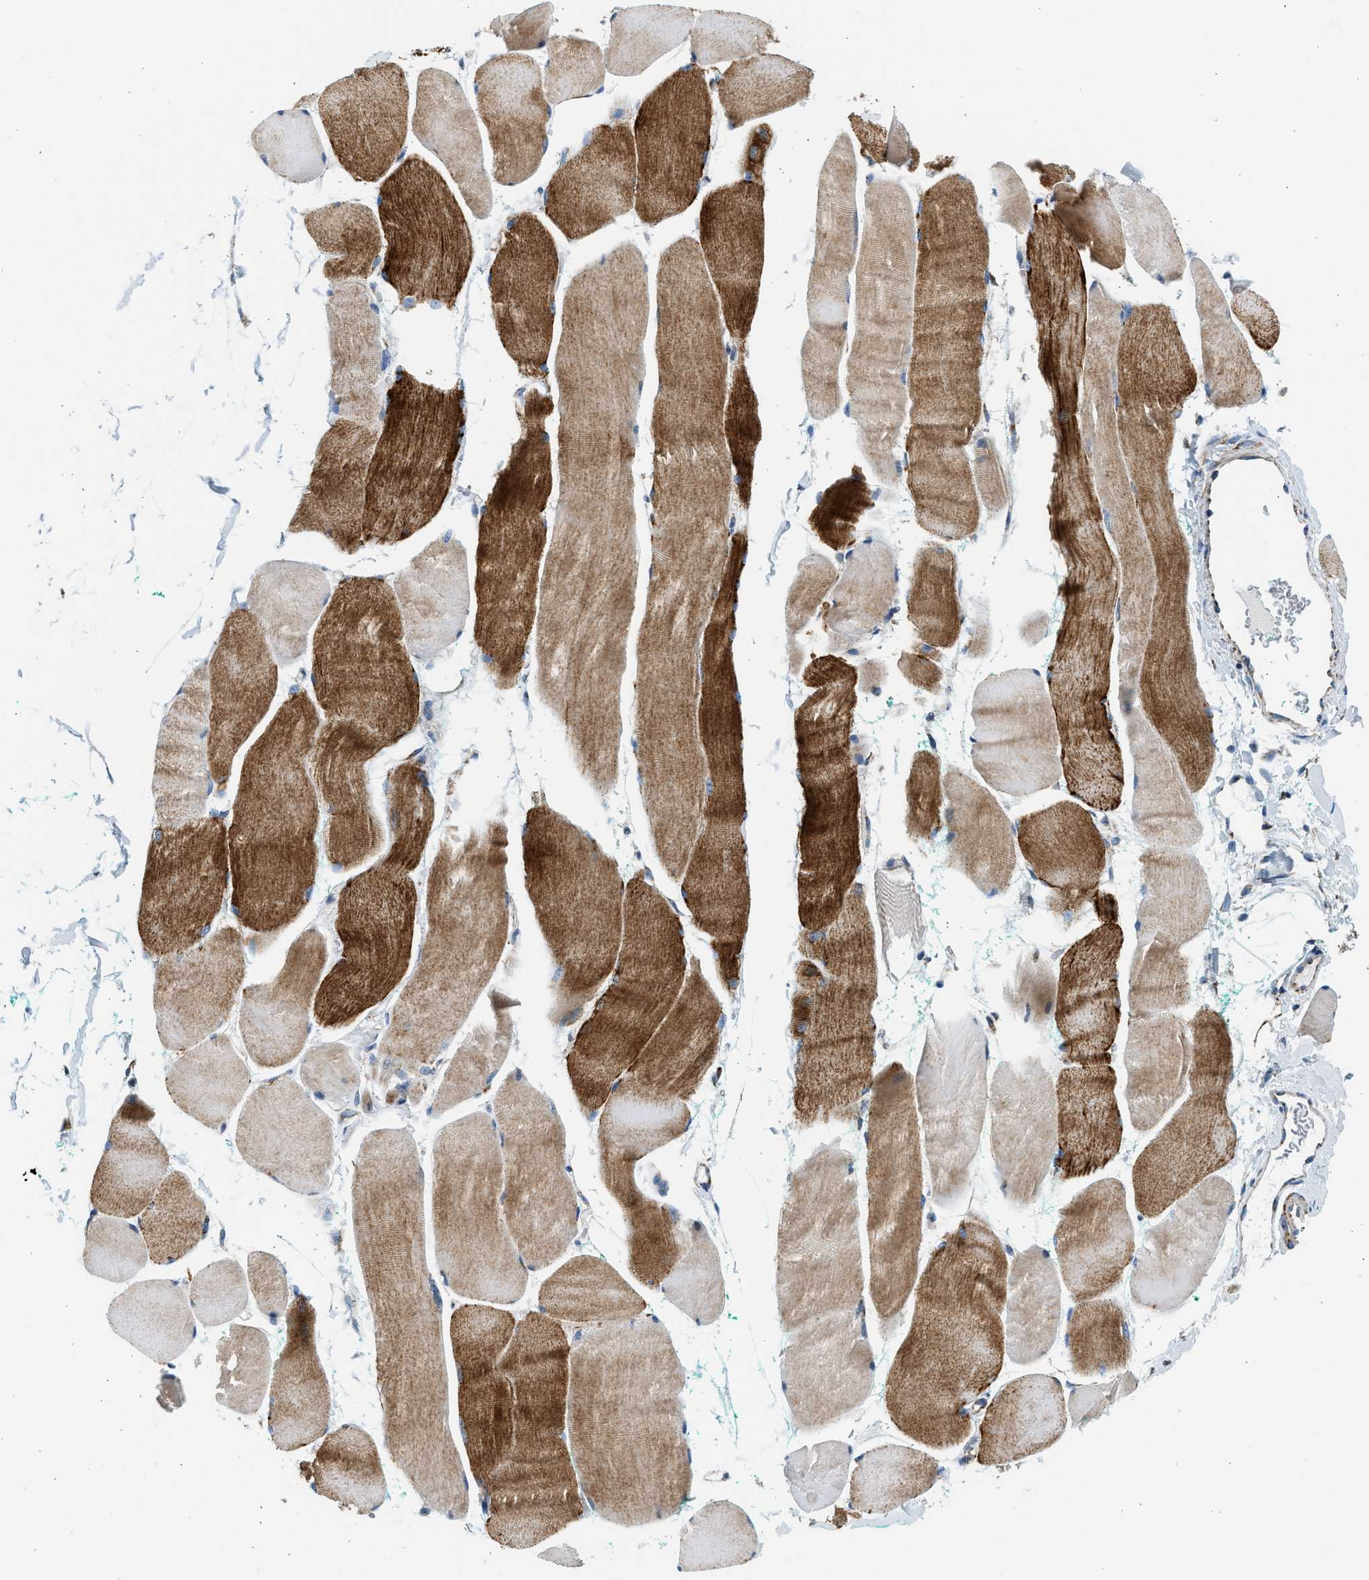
{"staining": {"intensity": "strong", "quantity": ">75%", "location": "cytoplasmic/membranous"}, "tissue": "skeletal muscle", "cell_type": "Myocytes", "image_type": "normal", "snomed": [{"axis": "morphology", "description": "Normal tissue, NOS"}, {"axis": "morphology", "description": "Squamous cell carcinoma, NOS"}, {"axis": "topography", "description": "Skeletal muscle"}], "caption": "Brown immunohistochemical staining in unremarkable skeletal muscle shows strong cytoplasmic/membranous expression in approximately >75% of myocytes.", "gene": "KCNMB3", "patient": {"sex": "male", "age": 51}}